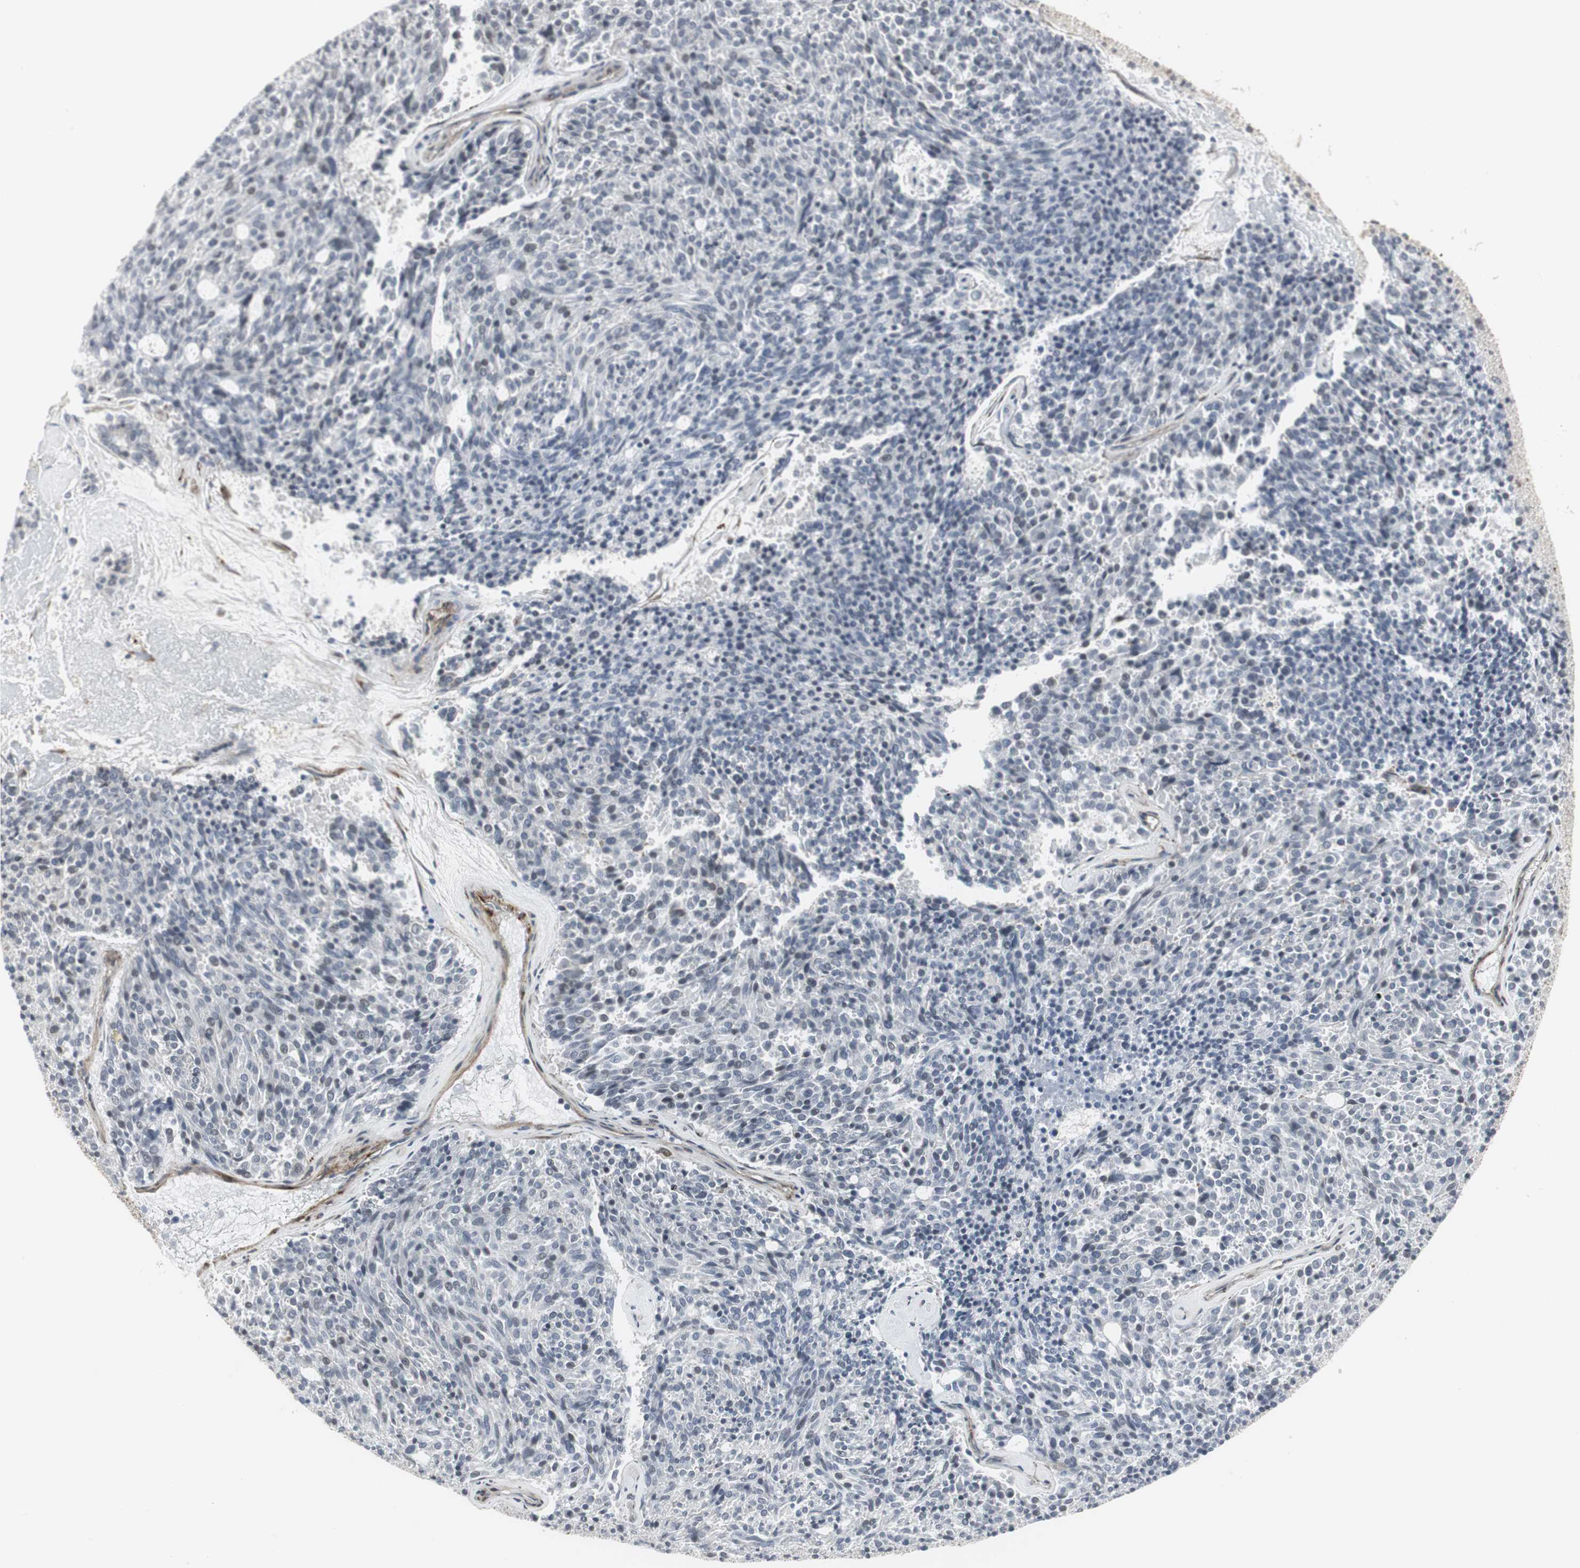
{"staining": {"intensity": "negative", "quantity": "none", "location": "none"}, "tissue": "carcinoid", "cell_type": "Tumor cells", "image_type": "cancer", "snomed": [{"axis": "morphology", "description": "Carcinoid, malignant, NOS"}, {"axis": "topography", "description": "Pancreas"}], "caption": "Carcinoid (malignant) was stained to show a protein in brown. There is no significant positivity in tumor cells.", "gene": "SCYL3", "patient": {"sex": "female", "age": 54}}